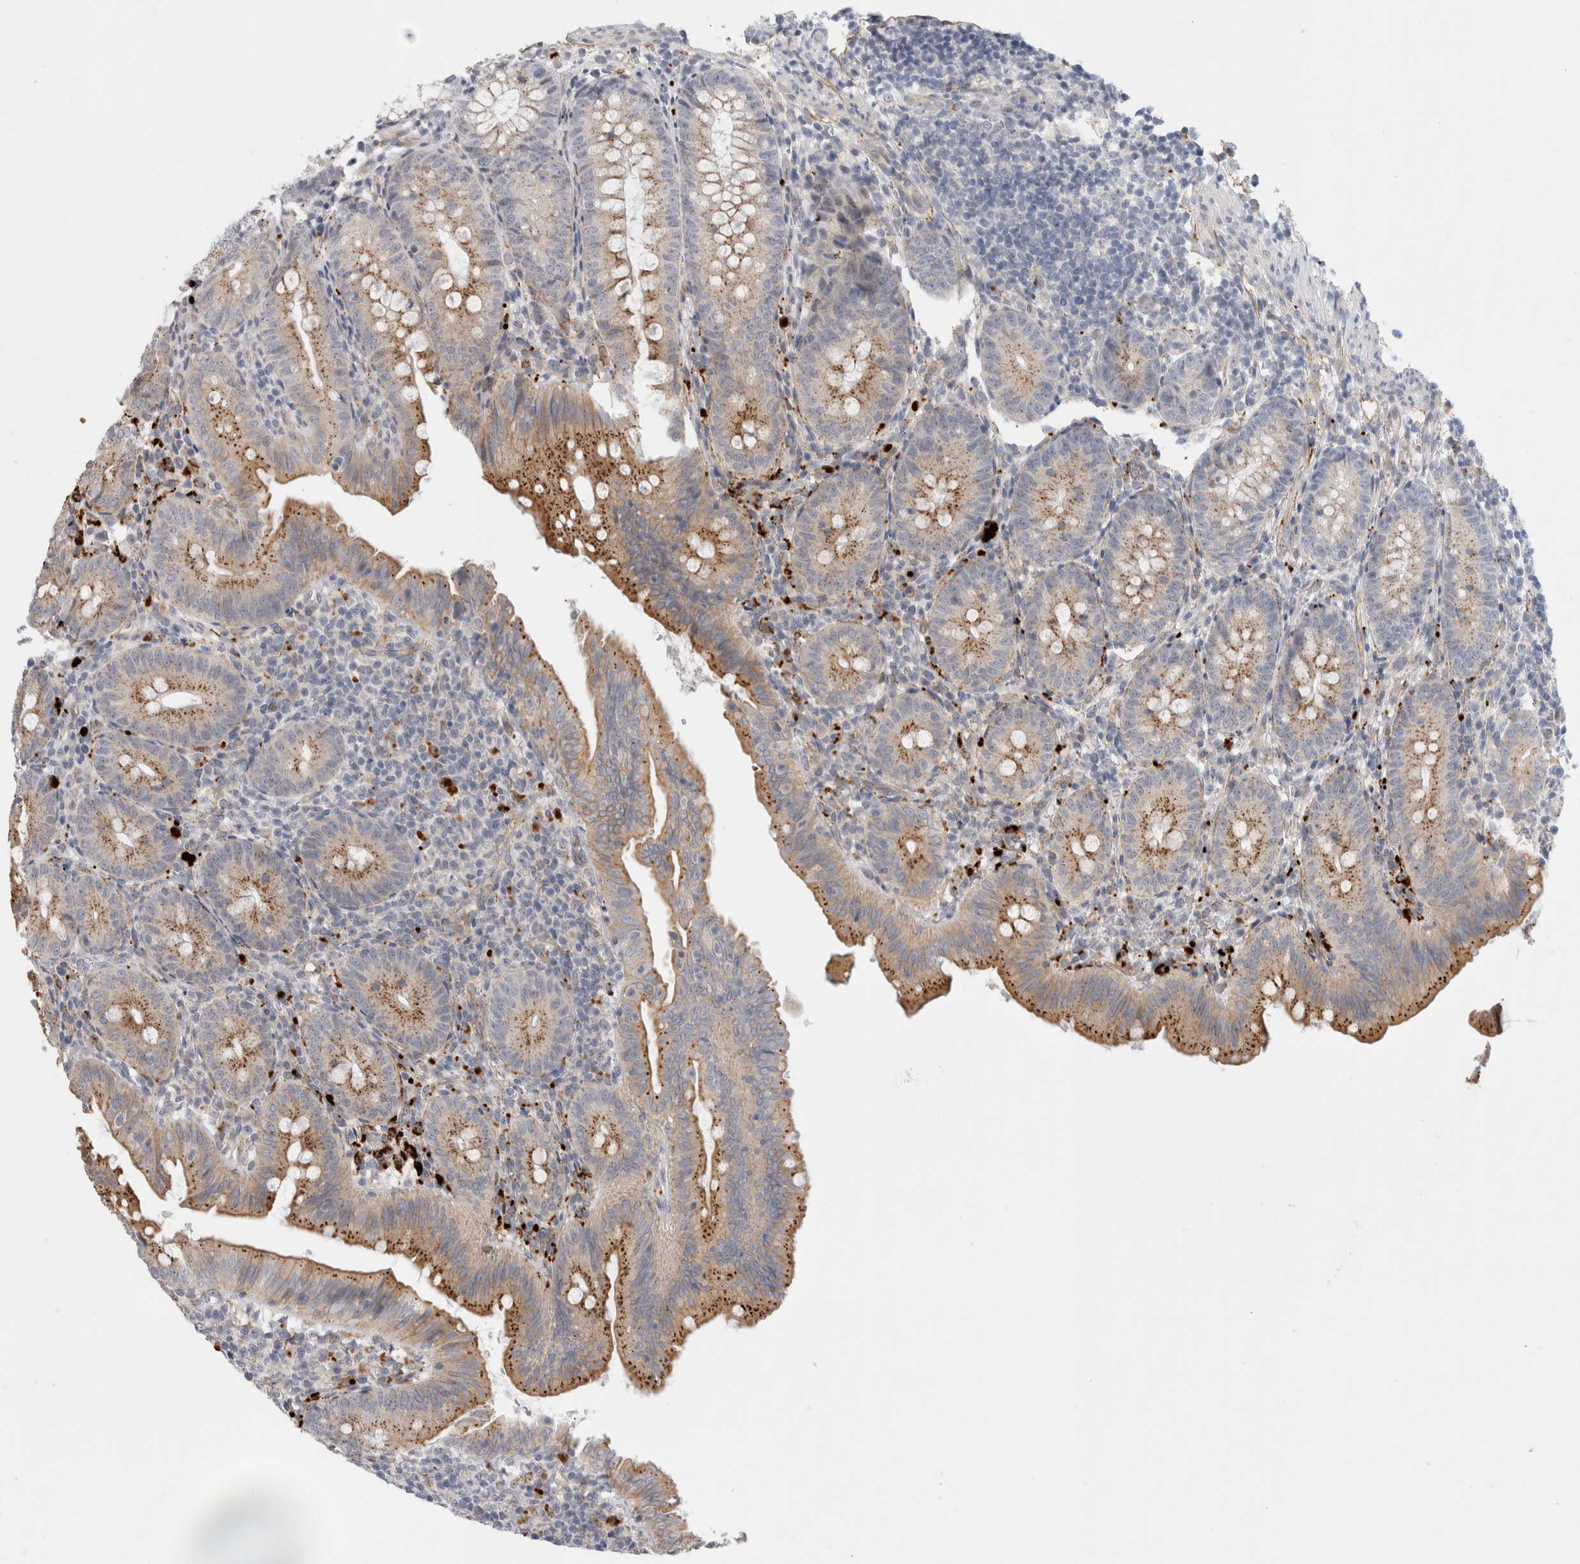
{"staining": {"intensity": "moderate", "quantity": ">75%", "location": "cytoplasmic/membranous"}, "tissue": "appendix", "cell_type": "Glandular cells", "image_type": "normal", "snomed": [{"axis": "morphology", "description": "Normal tissue, NOS"}, {"axis": "topography", "description": "Appendix"}], "caption": "High-magnification brightfield microscopy of normal appendix stained with DAB (brown) and counterstained with hematoxylin (blue). glandular cells exhibit moderate cytoplasmic/membranous staining is identified in about>75% of cells. The protein is shown in brown color, while the nuclei are stained blue.", "gene": "ANKMY1", "patient": {"sex": "male", "age": 1}}